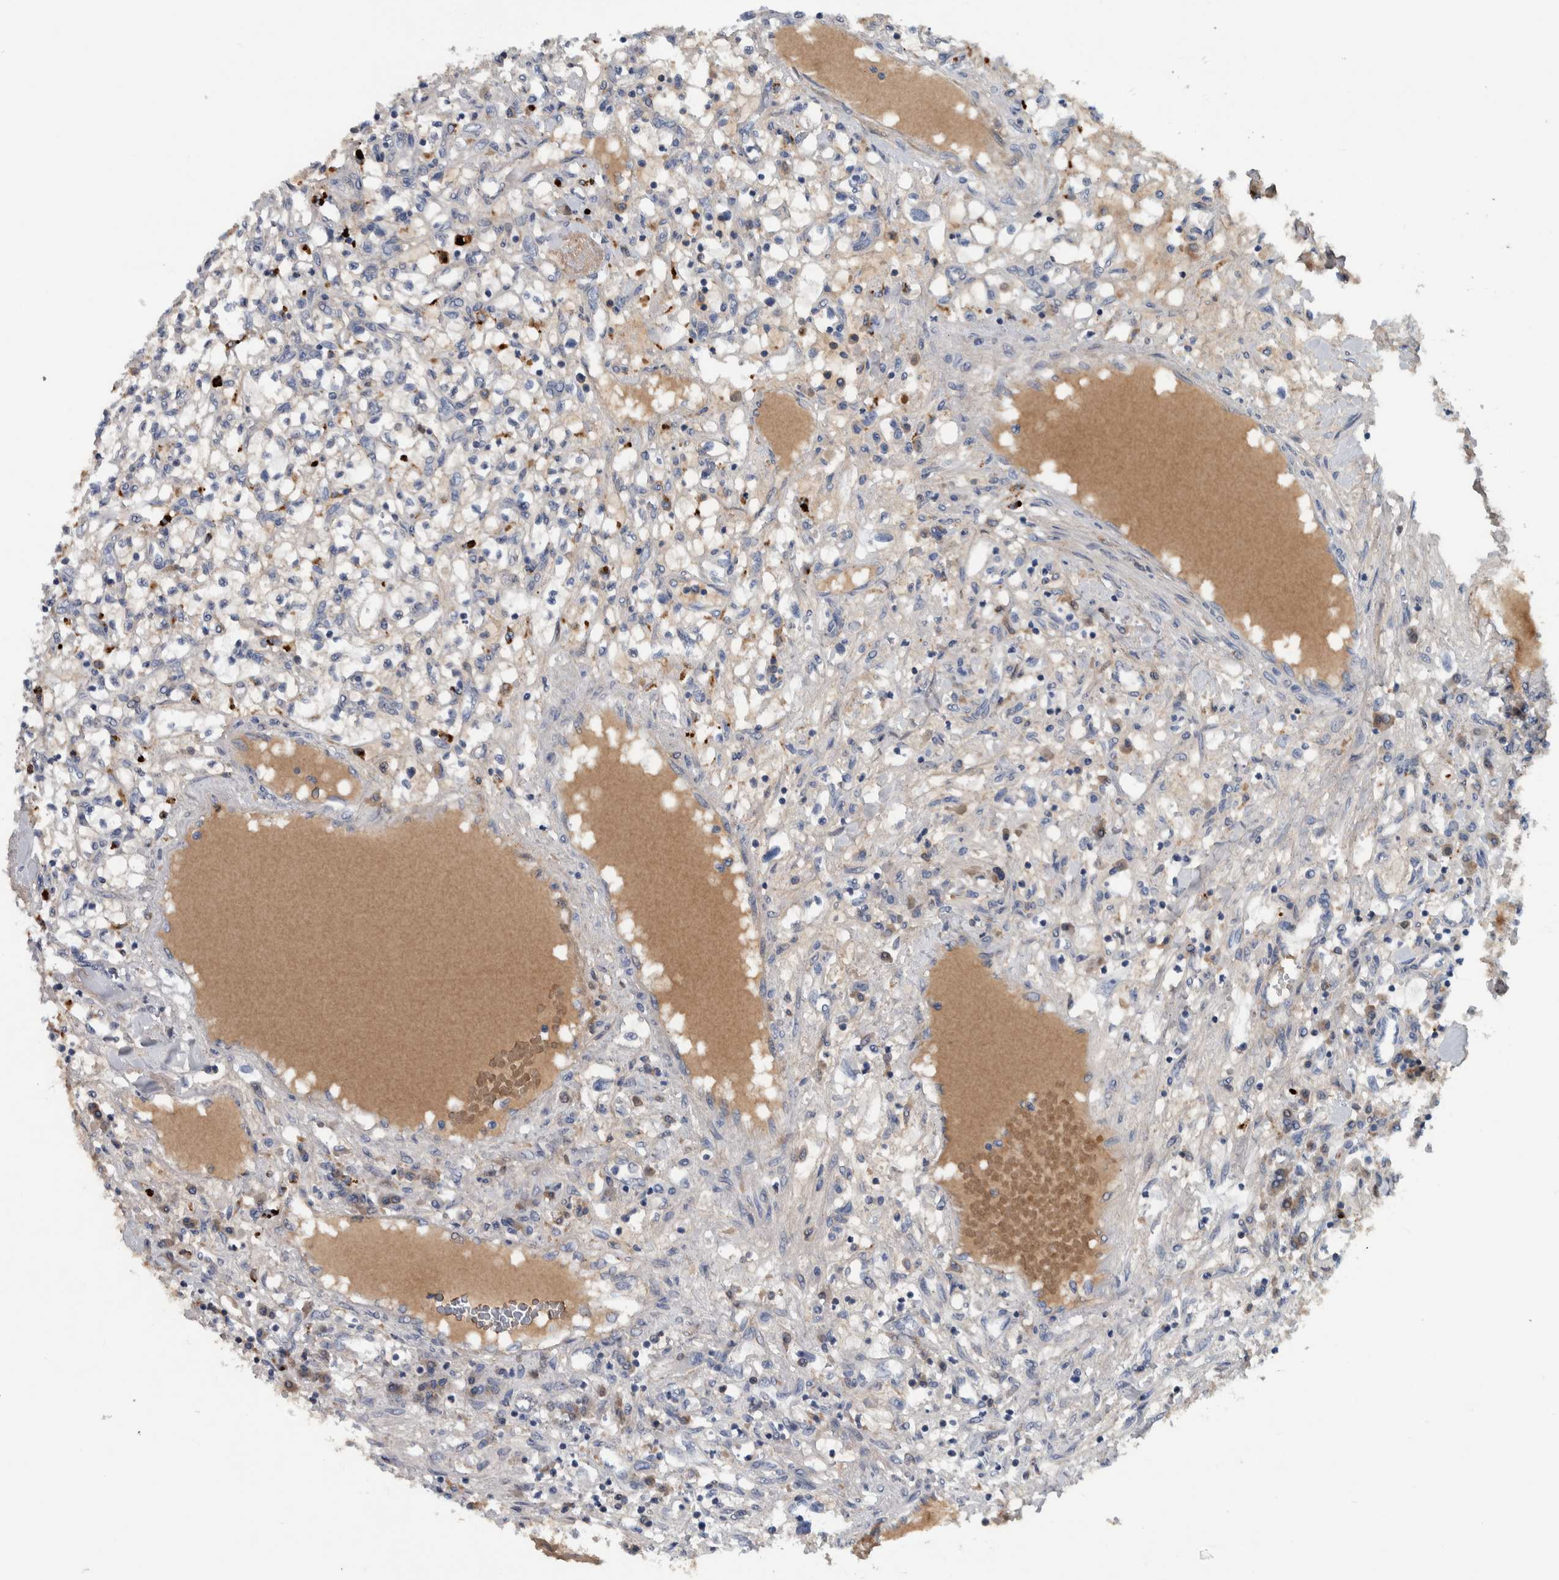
{"staining": {"intensity": "negative", "quantity": "none", "location": "none"}, "tissue": "renal cancer", "cell_type": "Tumor cells", "image_type": "cancer", "snomed": [{"axis": "morphology", "description": "Adenocarcinoma, NOS"}, {"axis": "topography", "description": "Kidney"}], "caption": "Human renal cancer (adenocarcinoma) stained for a protein using immunohistochemistry (IHC) shows no staining in tumor cells.", "gene": "SERPINC1", "patient": {"sex": "male", "age": 68}}